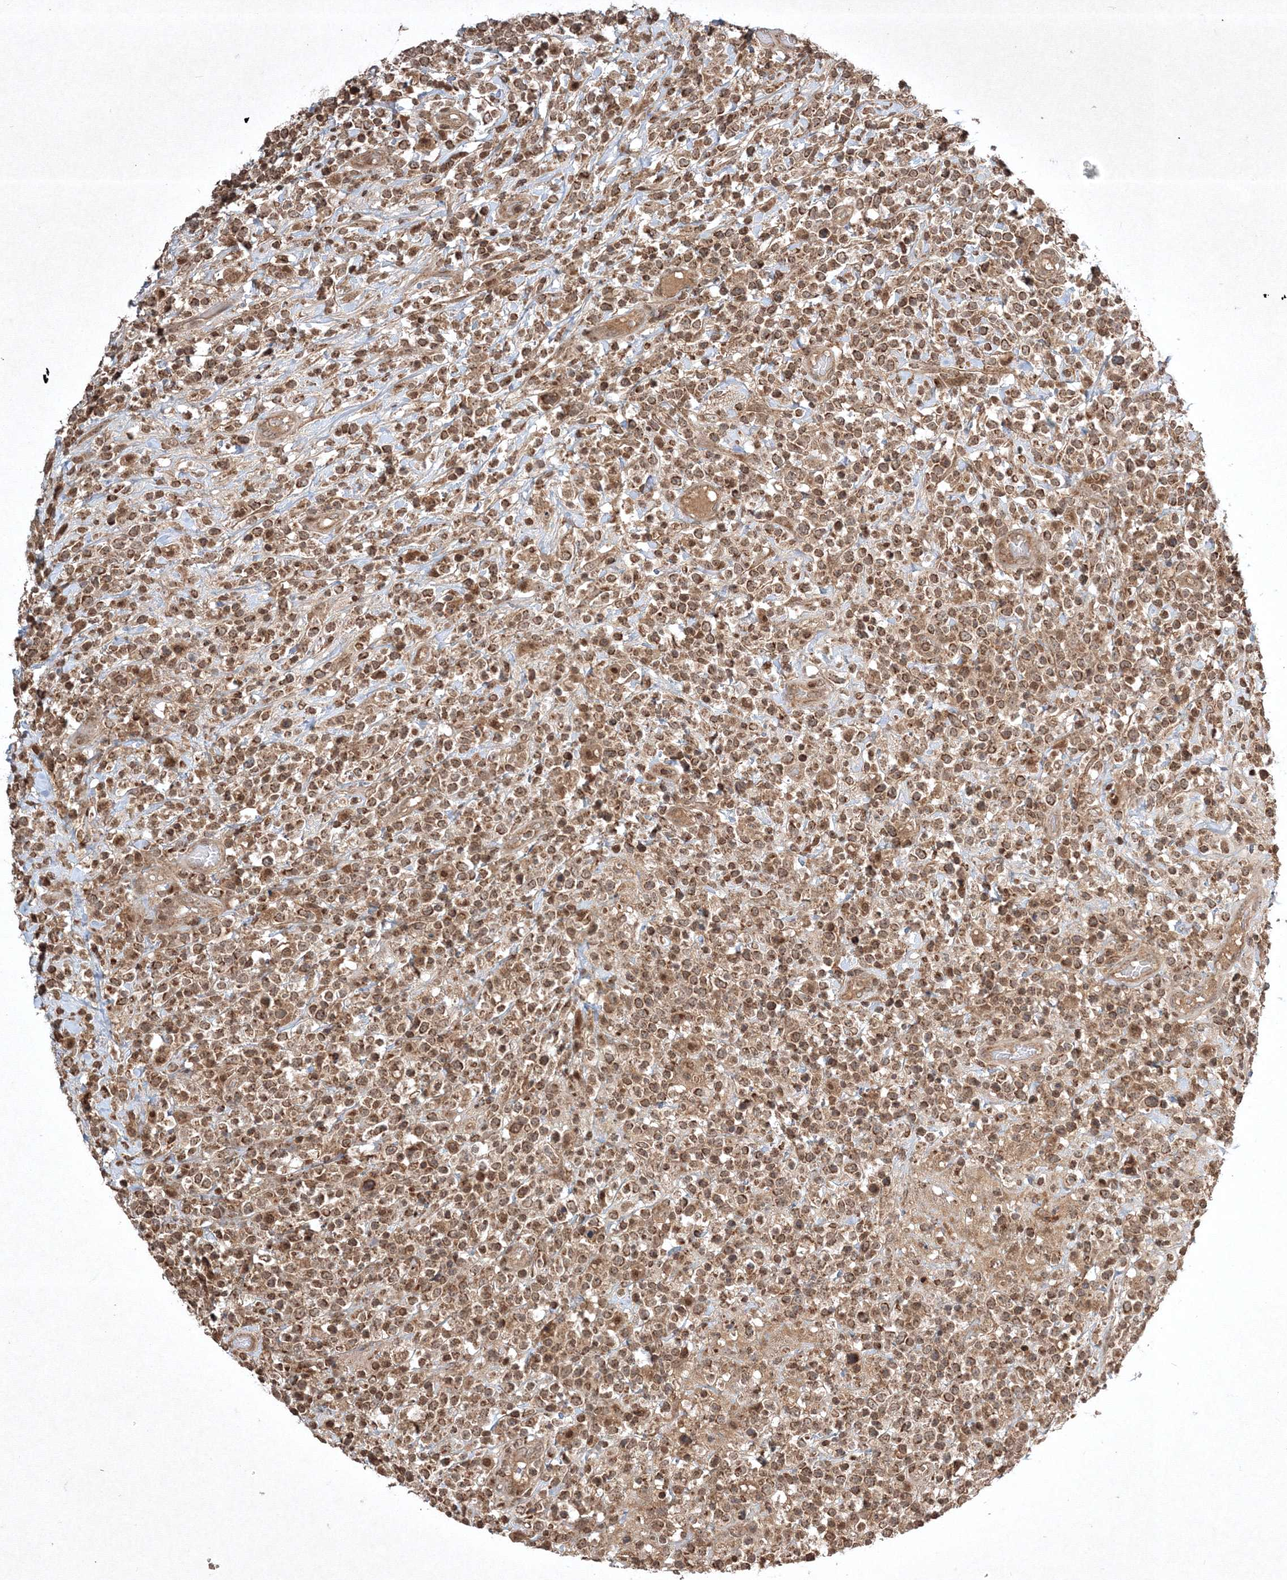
{"staining": {"intensity": "moderate", "quantity": ">75%", "location": "cytoplasmic/membranous"}, "tissue": "lymphoma", "cell_type": "Tumor cells", "image_type": "cancer", "snomed": [{"axis": "morphology", "description": "Malignant lymphoma, non-Hodgkin's type, High grade"}, {"axis": "topography", "description": "Colon"}], "caption": "About >75% of tumor cells in high-grade malignant lymphoma, non-Hodgkin's type demonstrate moderate cytoplasmic/membranous protein positivity as visualized by brown immunohistochemical staining.", "gene": "PLTP", "patient": {"sex": "female", "age": 53}}